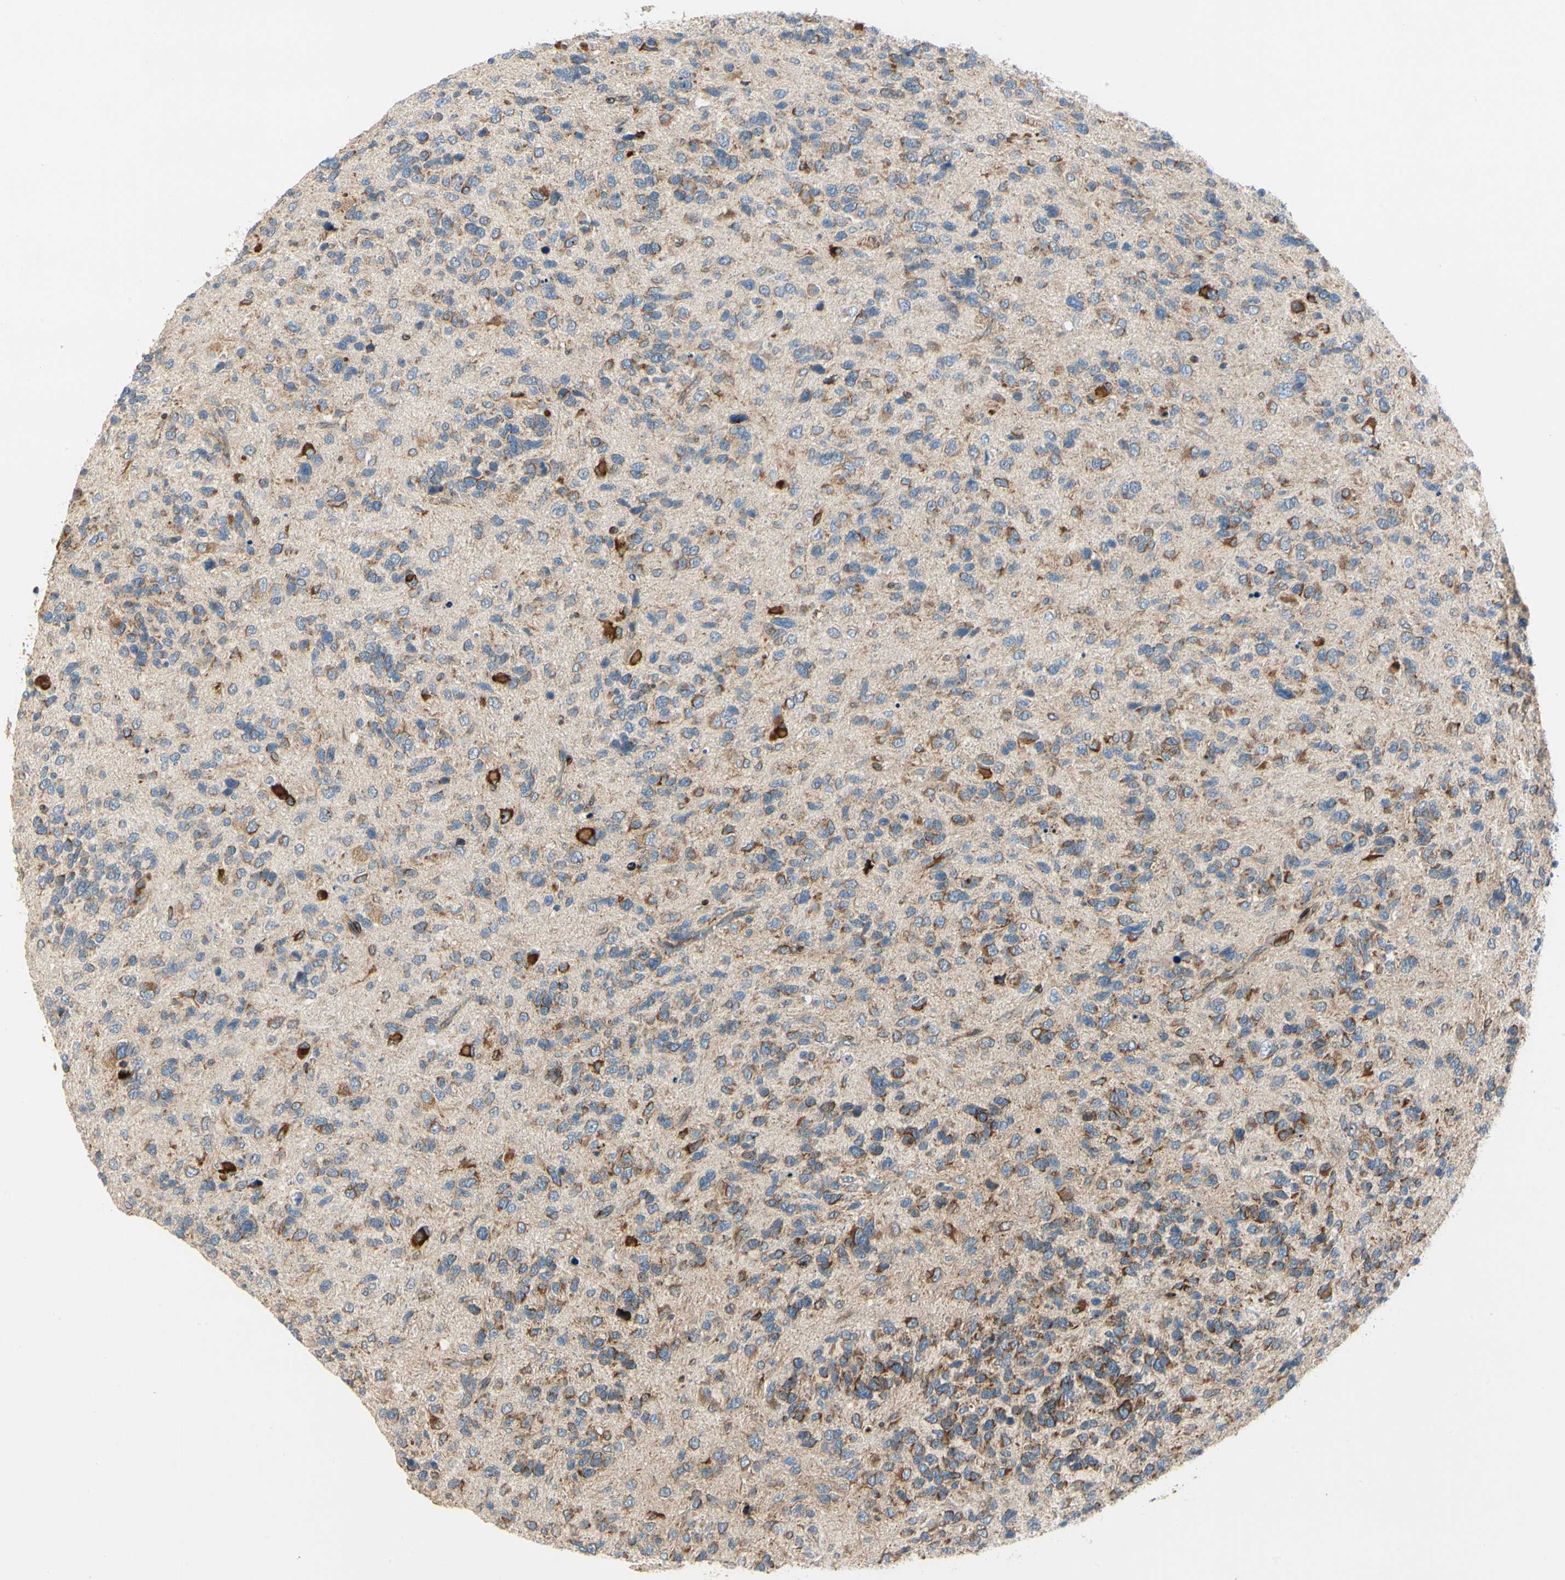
{"staining": {"intensity": "moderate", "quantity": ">75%", "location": "cytoplasmic/membranous"}, "tissue": "glioma", "cell_type": "Tumor cells", "image_type": "cancer", "snomed": [{"axis": "morphology", "description": "Glioma, malignant, High grade"}, {"axis": "topography", "description": "Brain"}], "caption": "The image shows staining of glioma, revealing moderate cytoplasmic/membranous protein positivity (brown color) within tumor cells.", "gene": "MRPL9", "patient": {"sex": "female", "age": 58}}